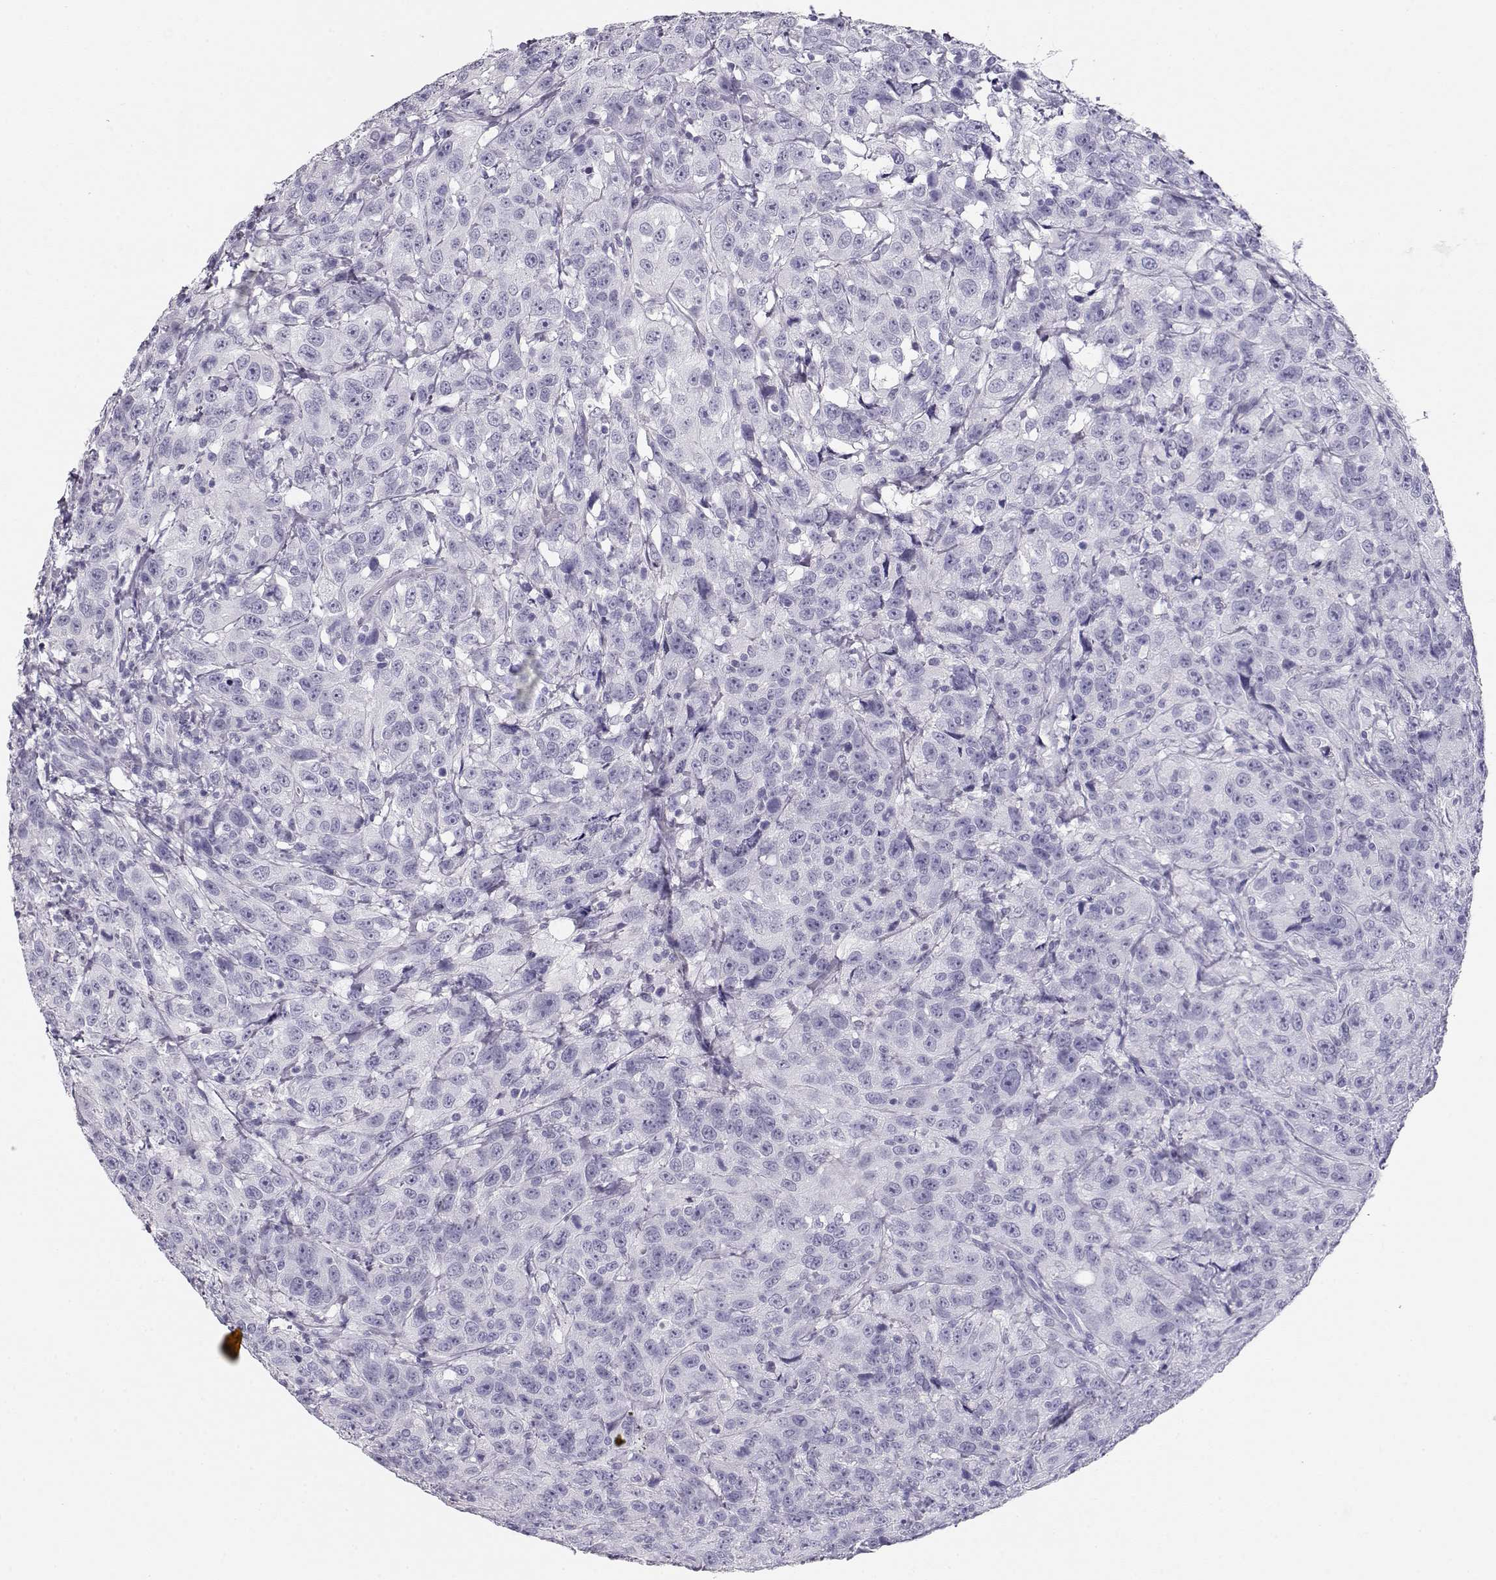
{"staining": {"intensity": "negative", "quantity": "none", "location": "none"}, "tissue": "urothelial cancer", "cell_type": "Tumor cells", "image_type": "cancer", "snomed": [{"axis": "morphology", "description": "Urothelial carcinoma, NOS"}, {"axis": "morphology", "description": "Urothelial carcinoma, High grade"}, {"axis": "topography", "description": "Urinary bladder"}], "caption": "IHC image of human urothelial cancer stained for a protein (brown), which displays no expression in tumor cells.", "gene": "MAGEC1", "patient": {"sex": "female", "age": 73}}